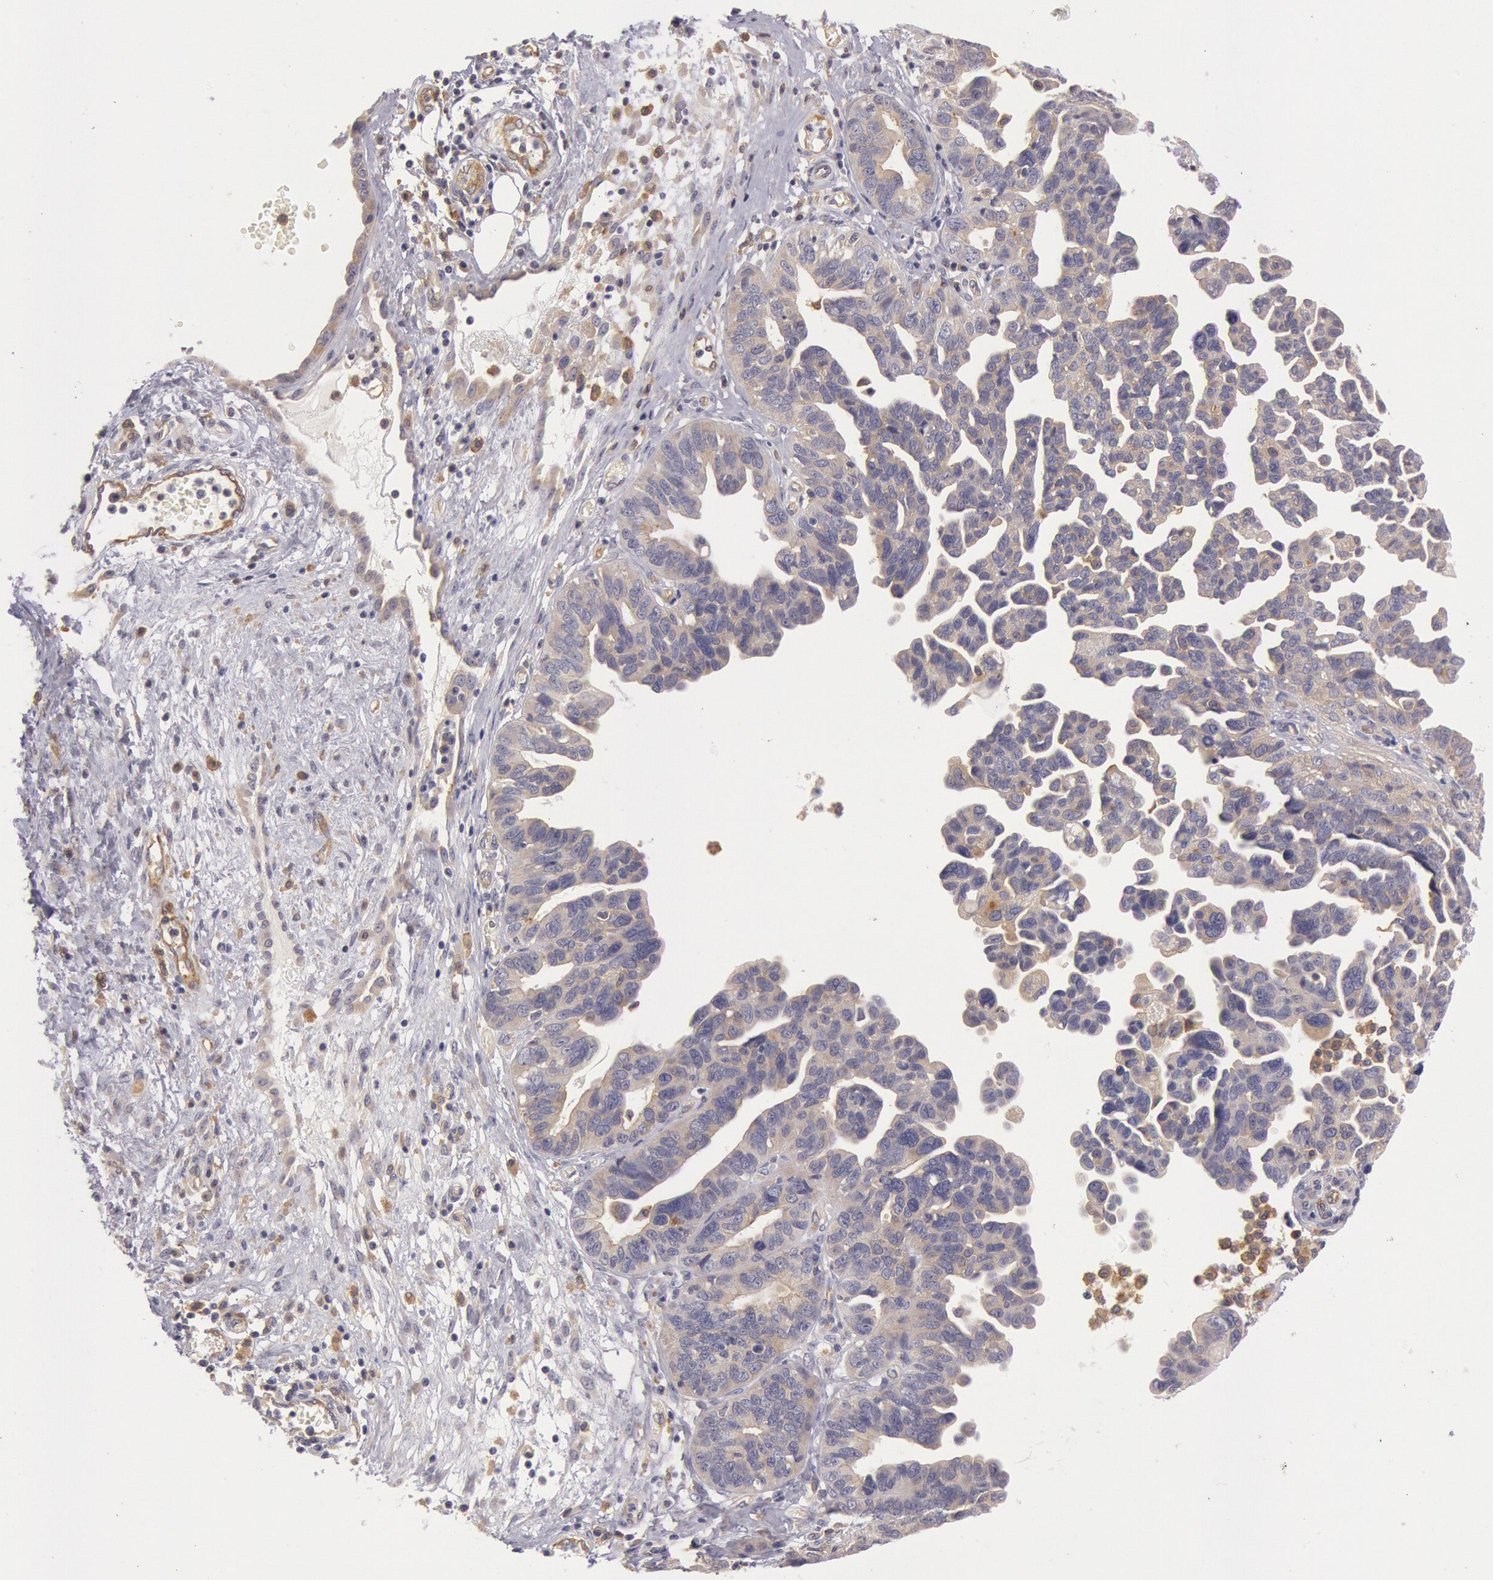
{"staining": {"intensity": "weak", "quantity": "25%-75%", "location": "cytoplasmic/membranous"}, "tissue": "ovarian cancer", "cell_type": "Tumor cells", "image_type": "cancer", "snomed": [{"axis": "morphology", "description": "Cystadenocarcinoma, serous, NOS"}, {"axis": "topography", "description": "Ovary"}], "caption": "A brown stain shows weak cytoplasmic/membranous positivity of a protein in ovarian cancer (serous cystadenocarcinoma) tumor cells.", "gene": "MYO5A", "patient": {"sex": "female", "age": 64}}